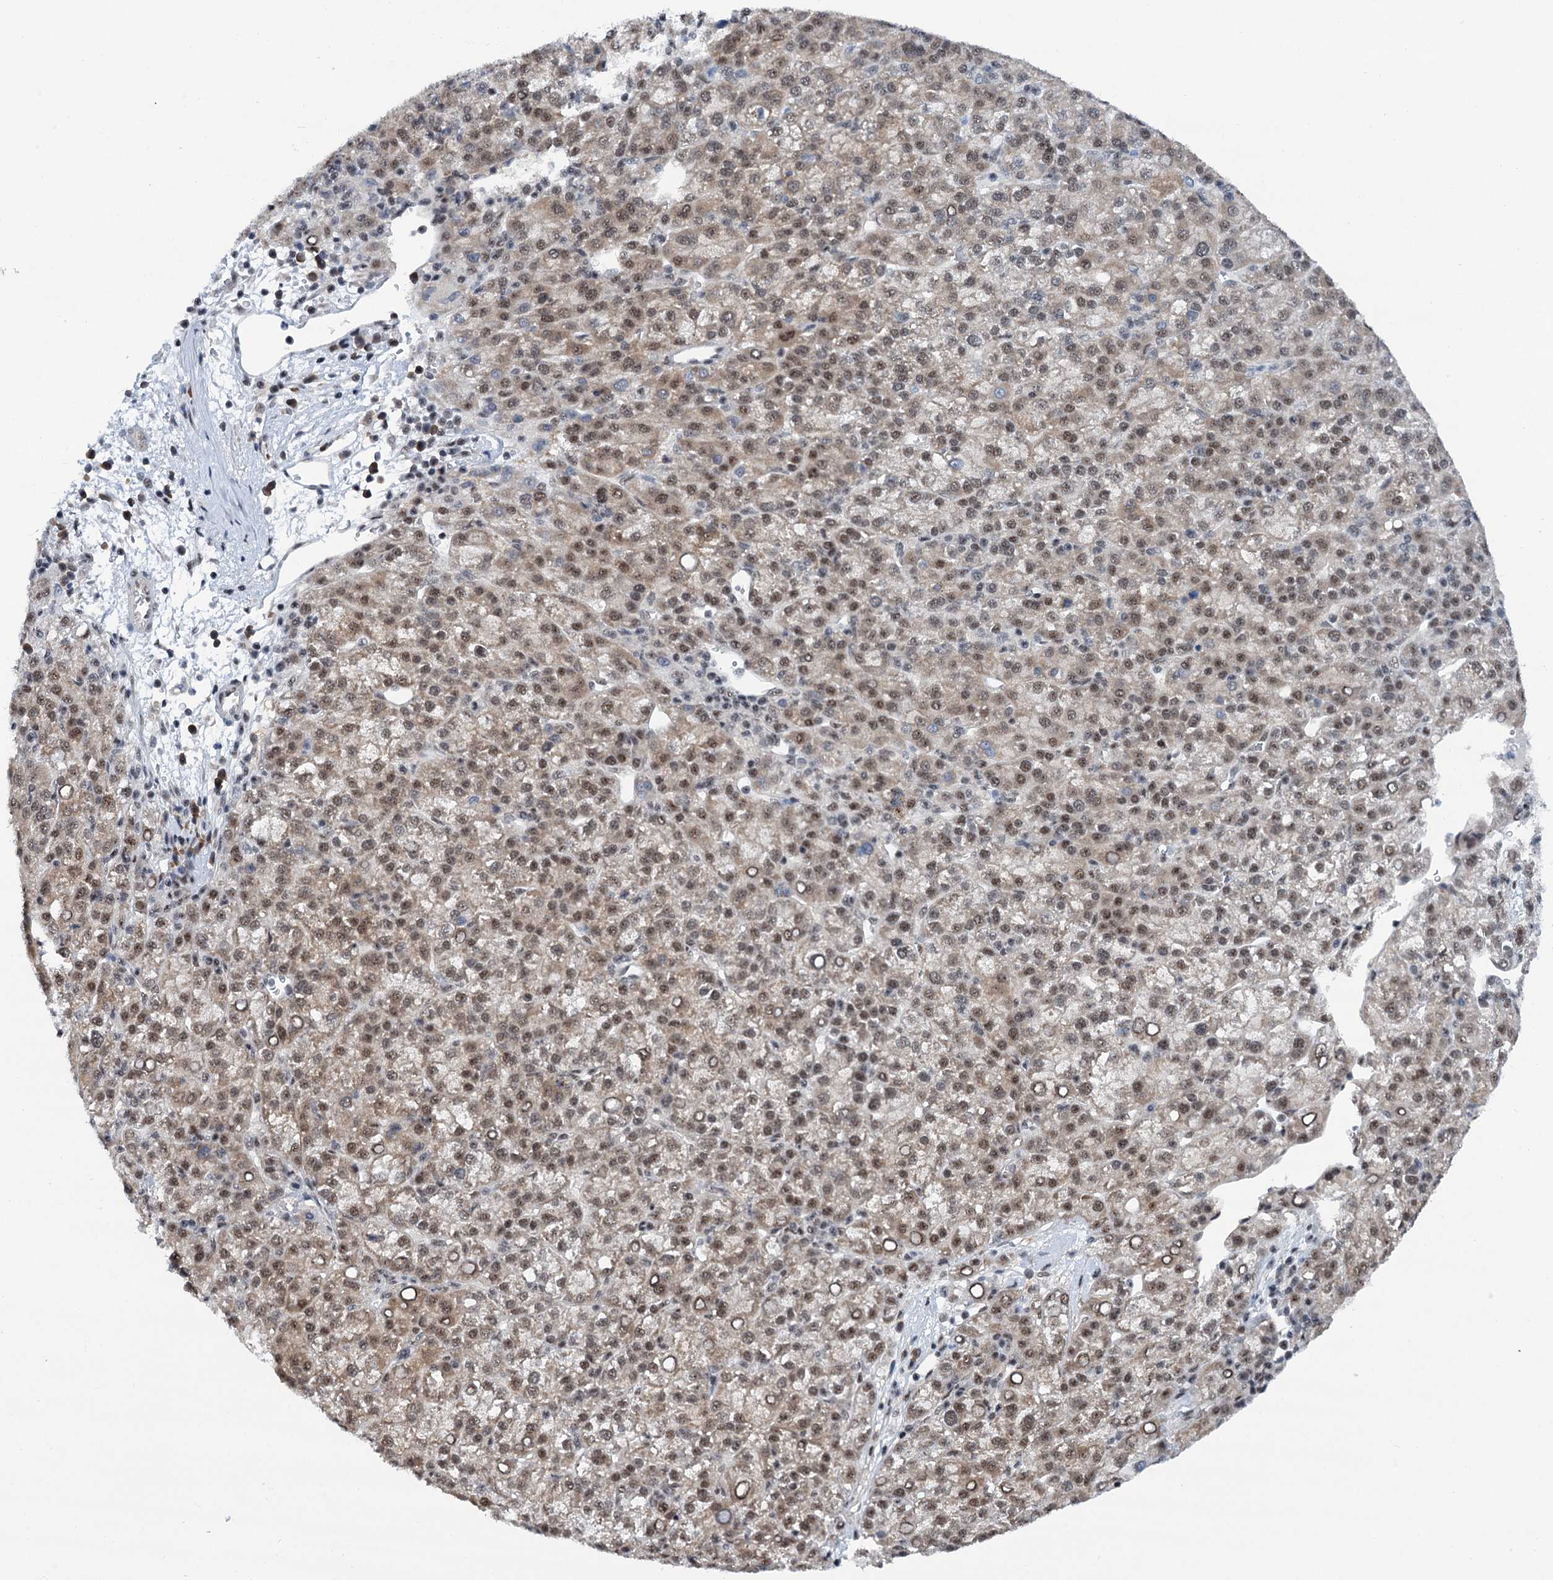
{"staining": {"intensity": "moderate", "quantity": ">75%", "location": "nuclear"}, "tissue": "liver cancer", "cell_type": "Tumor cells", "image_type": "cancer", "snomed": [{"axis": "morphology", "description": "Carcinoma, Hepatocellular, NOS"}, {"axis": "topography", "description": "Liver"}], "caption": "Protein analysis of liver cancer (hepatocellular carcinoma) tissue exhibits moderate nuclear staining in approximately >75% of tumor cells.", "gene": "SREK1", "patient": {"sex": "female", "age": 58}}